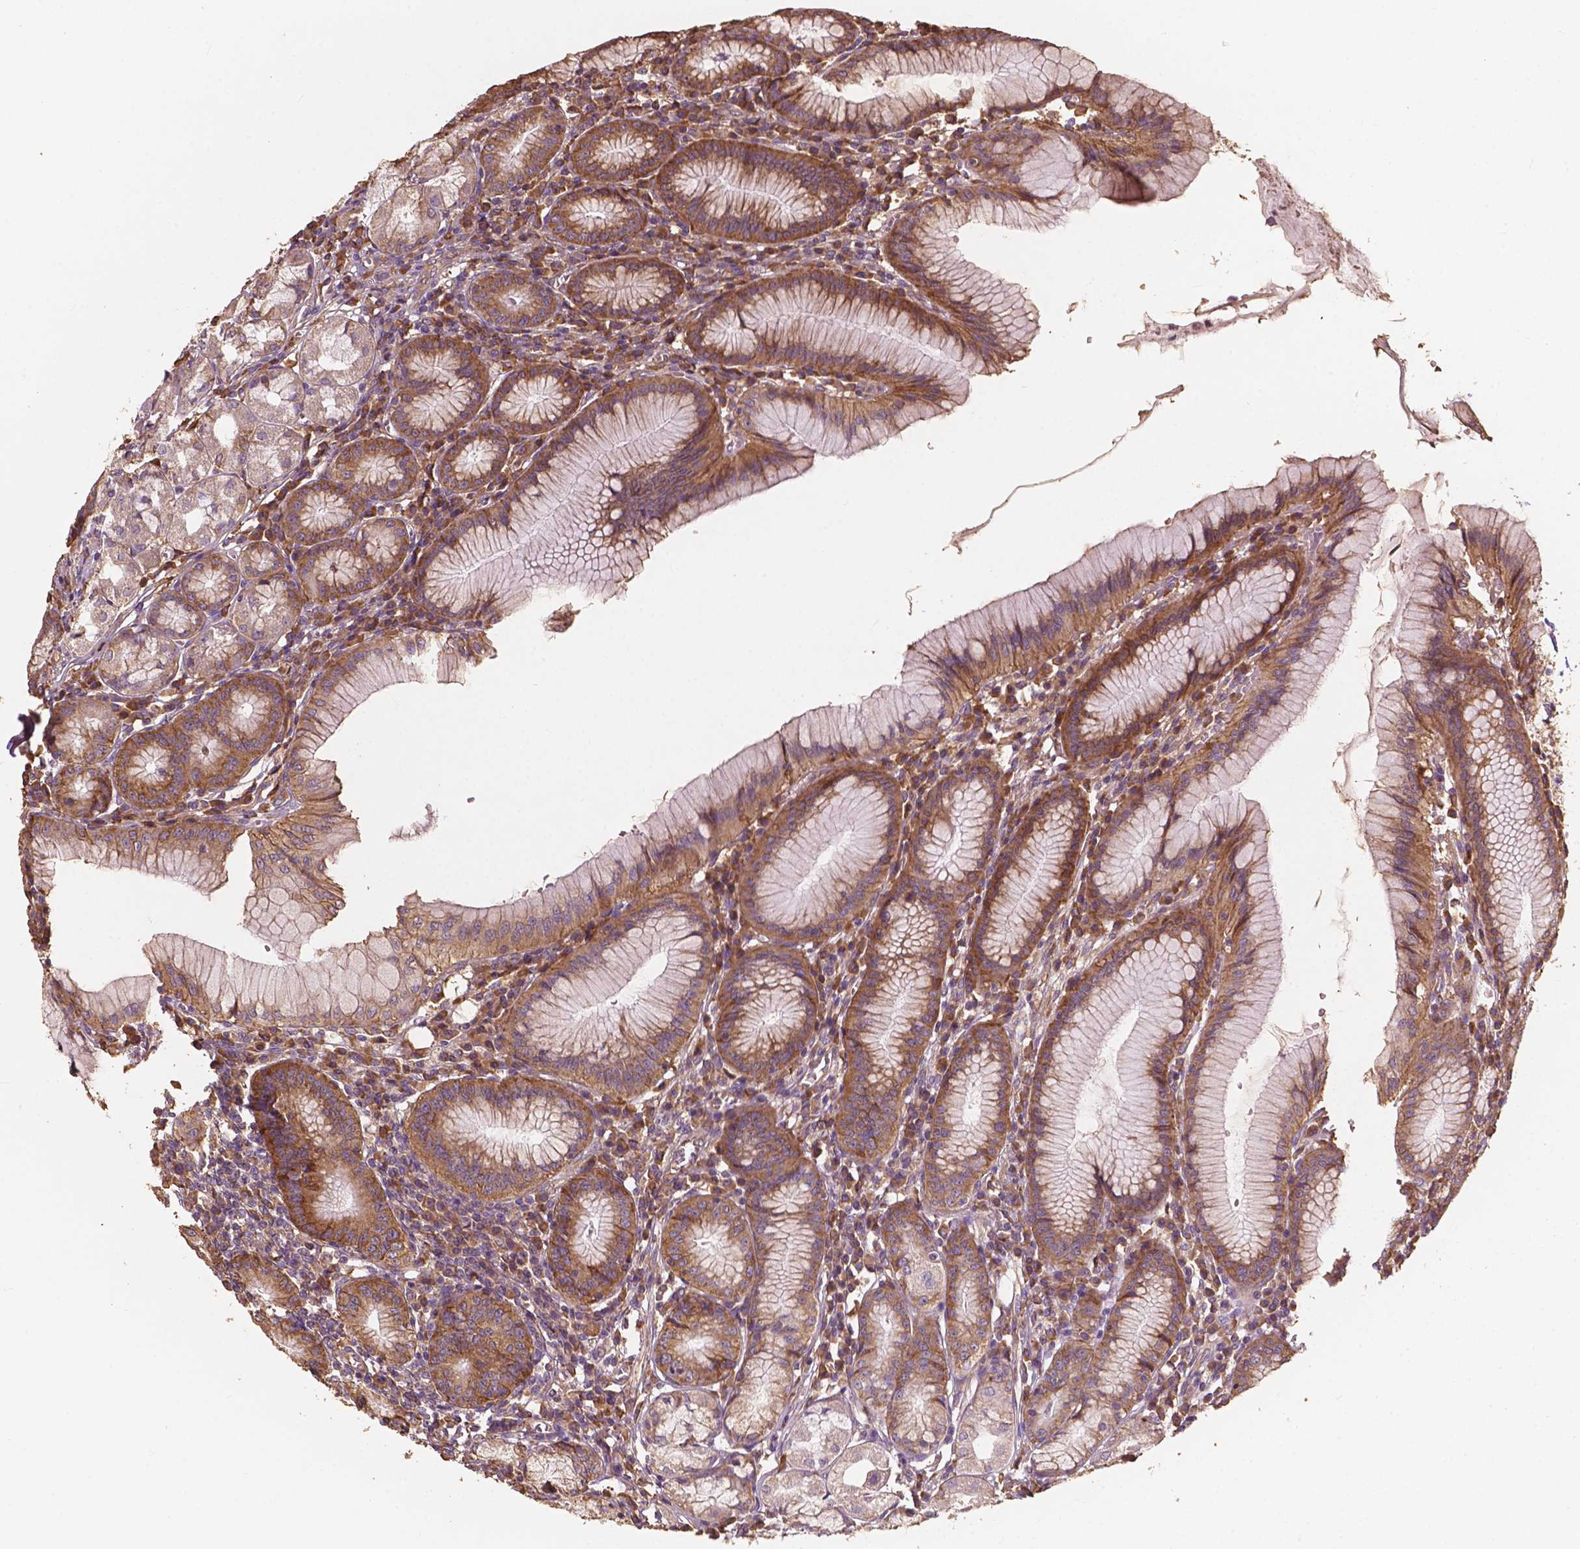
{"staining": {"intensity": "moderate", "quantity": "25%-75%", "location": "cytoplasmic/membranous"}, "tissue": "stomach", "cell_type": "Glandular cells", "image_type": "normal", "snomed": [{"axis": "morphology", "description": "Normal tissue, NOS"}, {"axis": "topography", "description": "Stomach"}], "caption": "Protein staining displays moderate cytoplasmic/membranous staining in about 25%-75% of glandular cells in unremarkable stomach.", "gene": "G3BP1", "patient": {"sex": "male", "age": 55}}